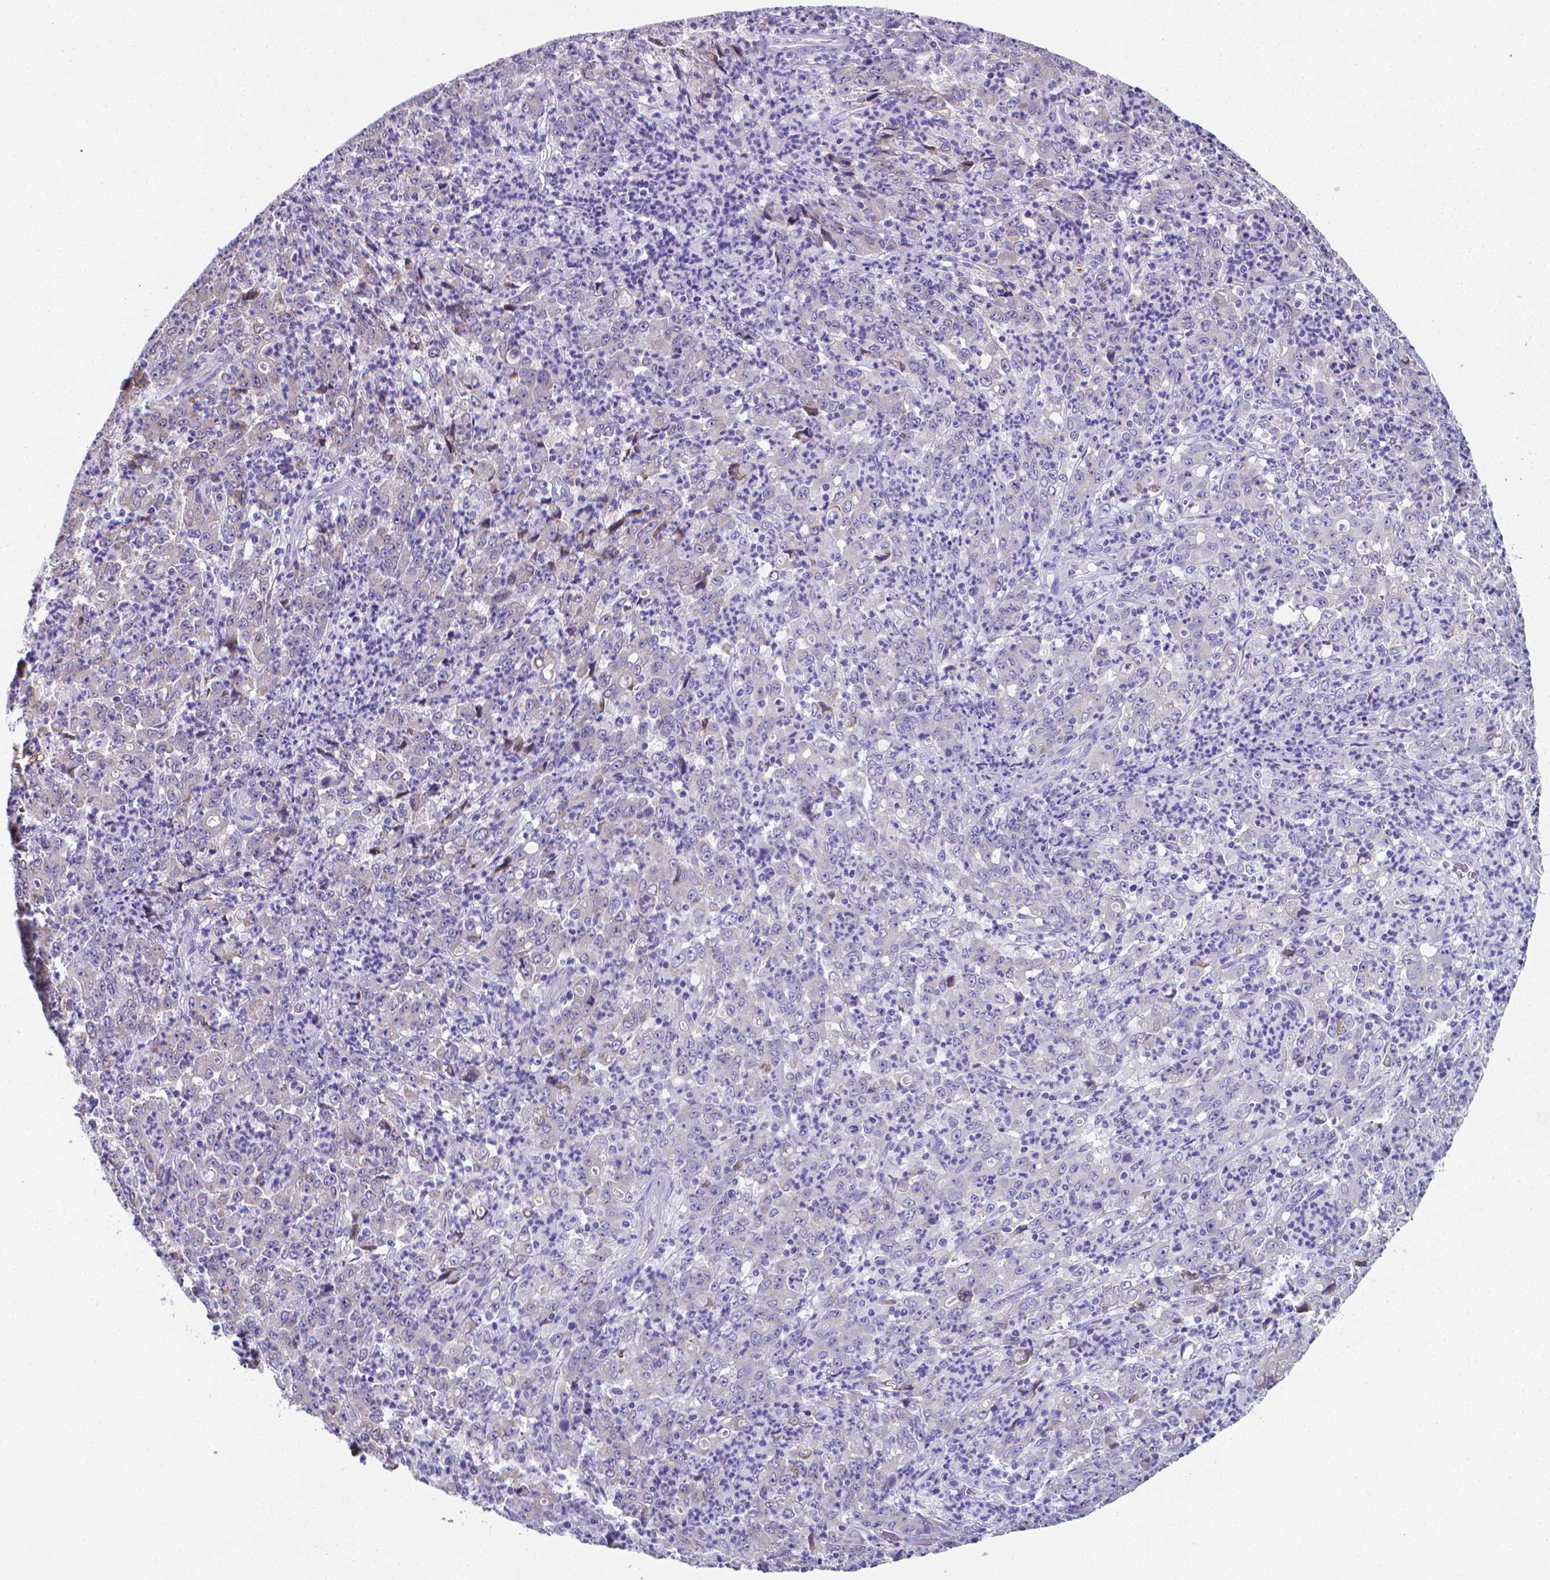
{"staining": {"intensity": "negative", "quantity": "none", "location": "none"}, "tissue": "stomach cancer", "cell_type": "Tumor cells", "image_type": "cancer", "snomed": [{"axis": "morphology", "description": "Adenocarcinoma, NOS"}, {"axis": "topography", "description": "Stomach, lower"}], "caption": "This is a histopathology image of IHC staining of stomach adenocarcinoma, which shows no staining in tumor cells.", "gene": "LRRC73", "patient": {"sex": "female", "age": 71}}